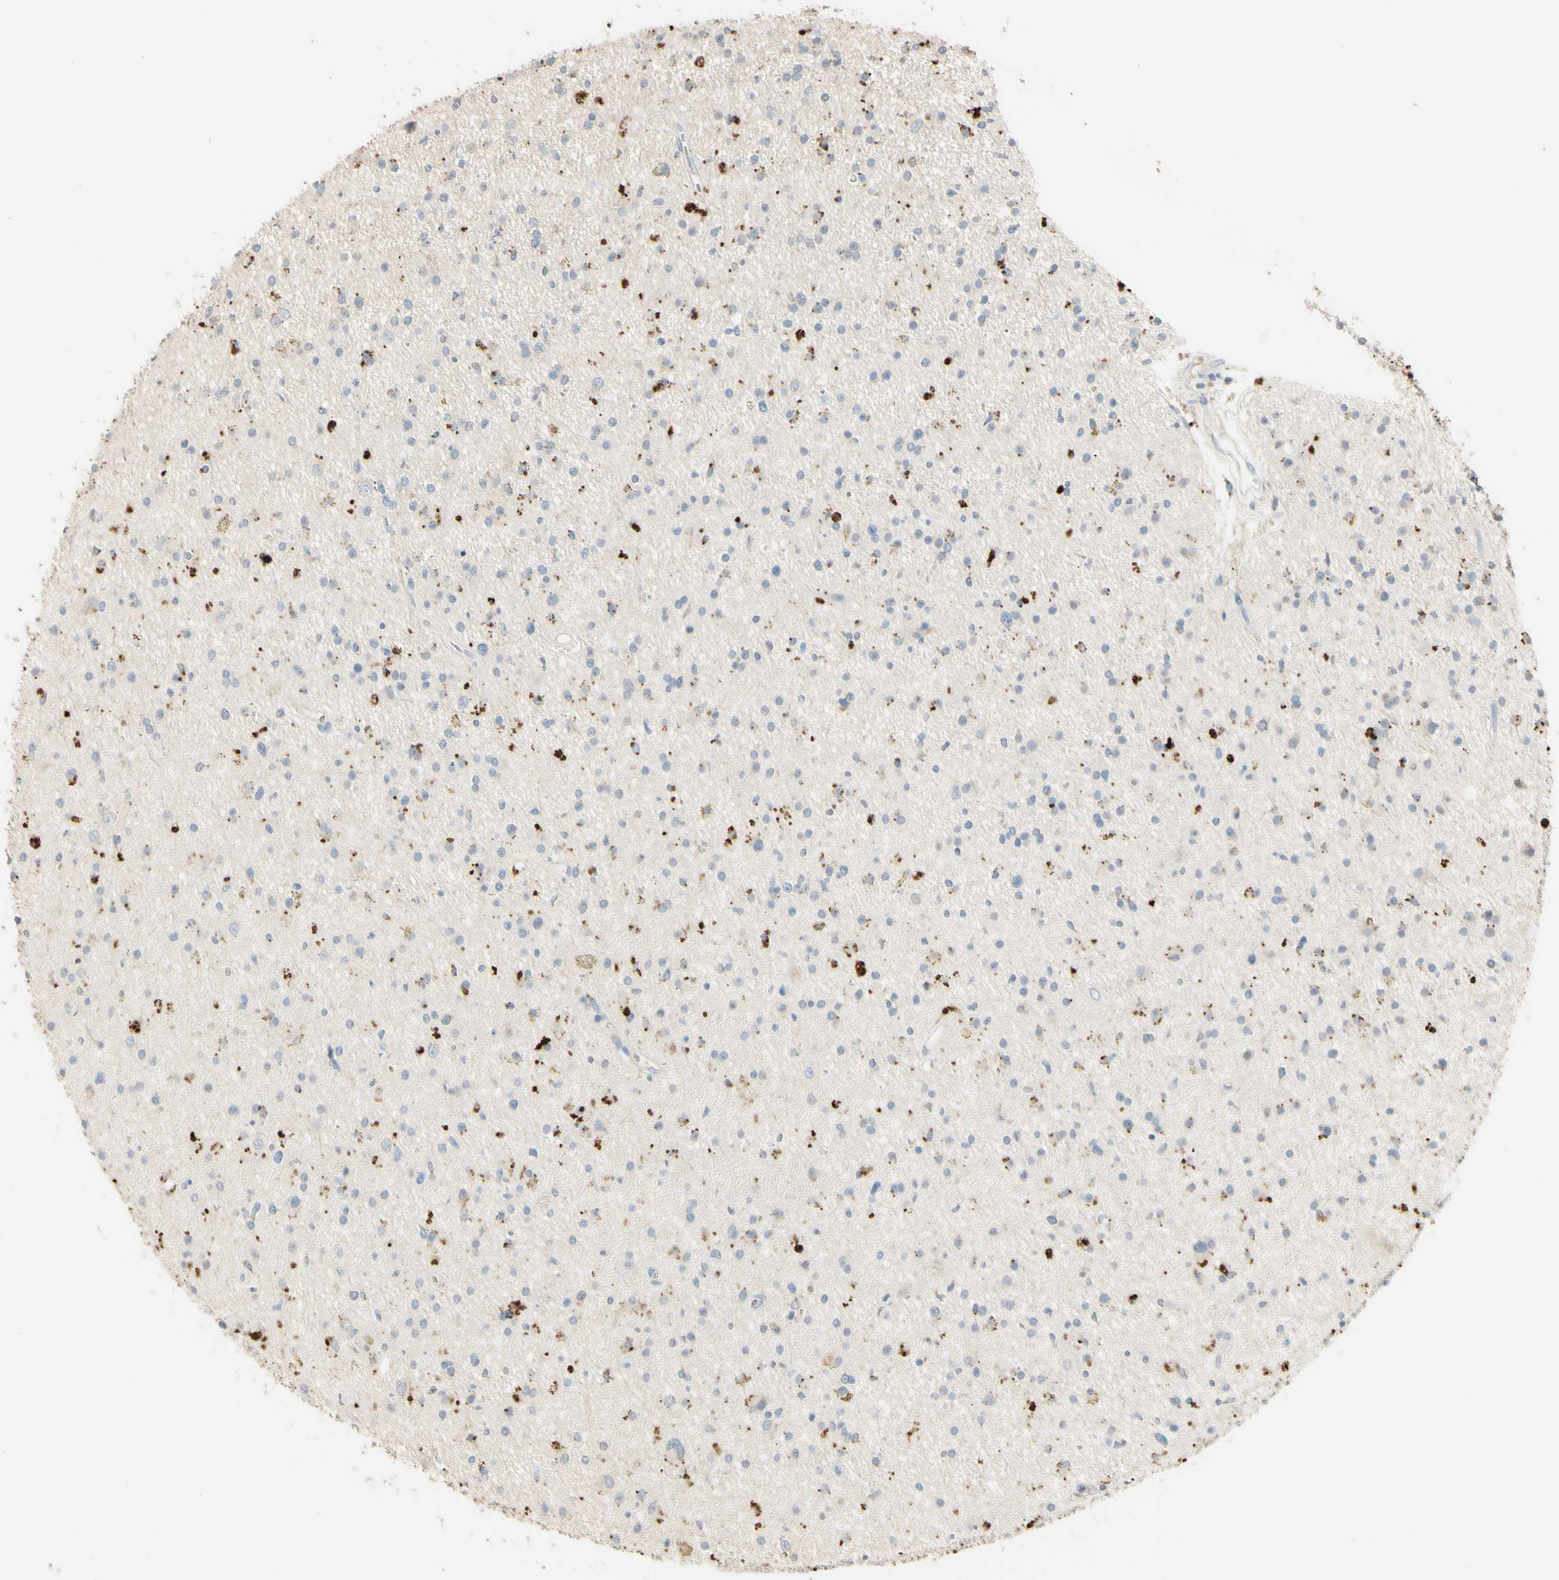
{"staining": {"intensity": "negative", "quantity": "none", "location": "none"}, "tissue": "glioma", "cell_type": "Tumor cells", "image_type": "cancer", "snomed": [{"axis": "morphology", "description": "Glioma, malignant, High grade"}, {"axis": "topography", "description": "Brain"}], "caption": "High magnification brightfield microscopy of glioma stained with DAB (3,3'-diaminobenzidine) (brown) and counterstained with hematoxylin (blue): tumor cells show no significant staining. (Brightfield microscopy of DAB IHC at high magnification).", "gene": "ANGPTL1", "patient": {"sex": "male", "age": 33}}